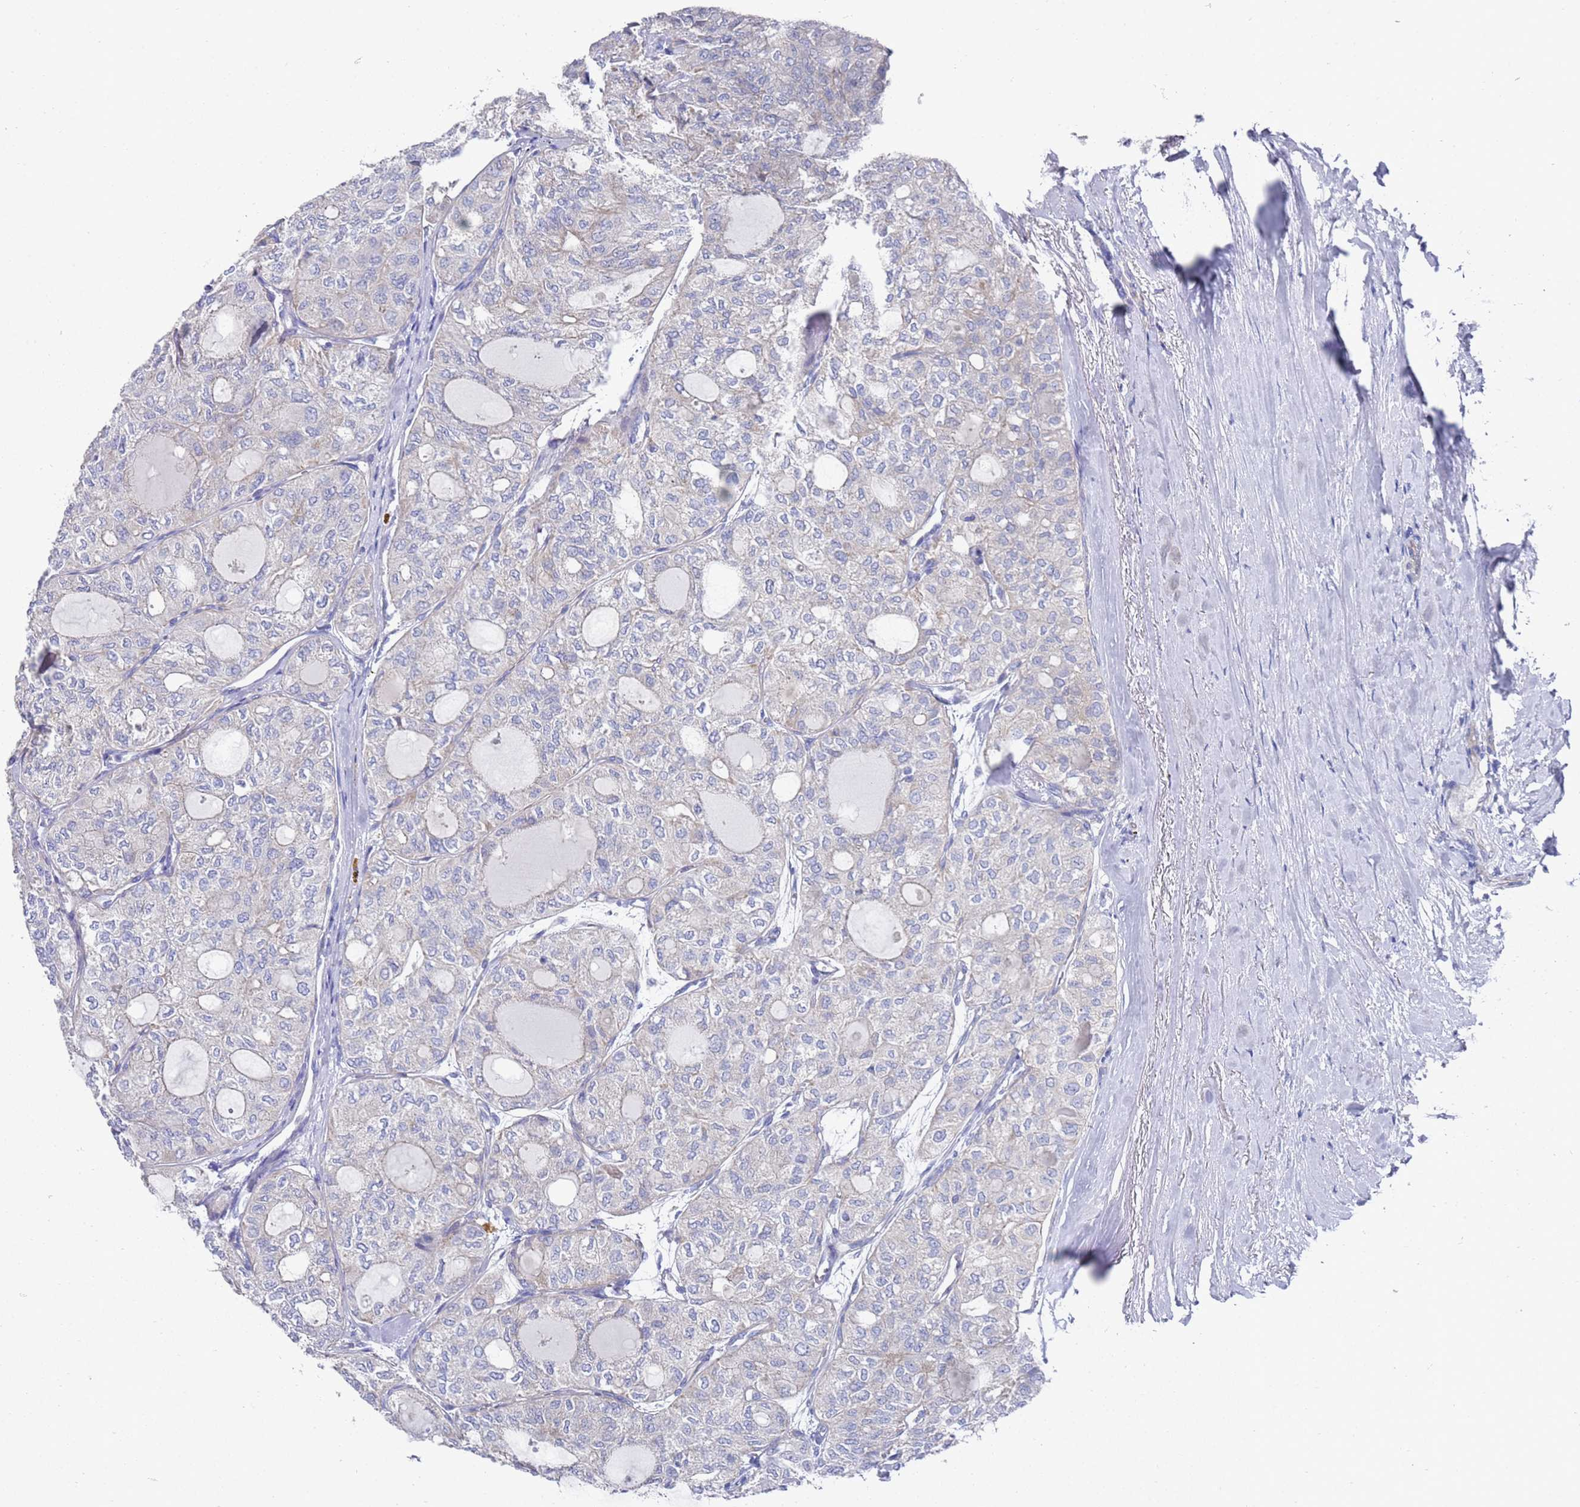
{"staining": {"intensity": "weak", "quantity": "<25%", "location": "cytoplasmic/membranous"}, "tissue": "thyroid cancer", "cell_type": "Tumor cells", "image_type": "cancer", "snomed": [{"axis": "morphology", "description": "Follicular adenoma carcinoma, NOS"}, {"axis": "topography", "description": "Thyroid gland"}], "caption": "Immunohistochemical staining of human thyroid cancer (follicular adenoma carcinoma) exhibits no significant expression in tumor cells.", "gene": "SCAPER", "patient": {"sex": "male", "age": 75}}